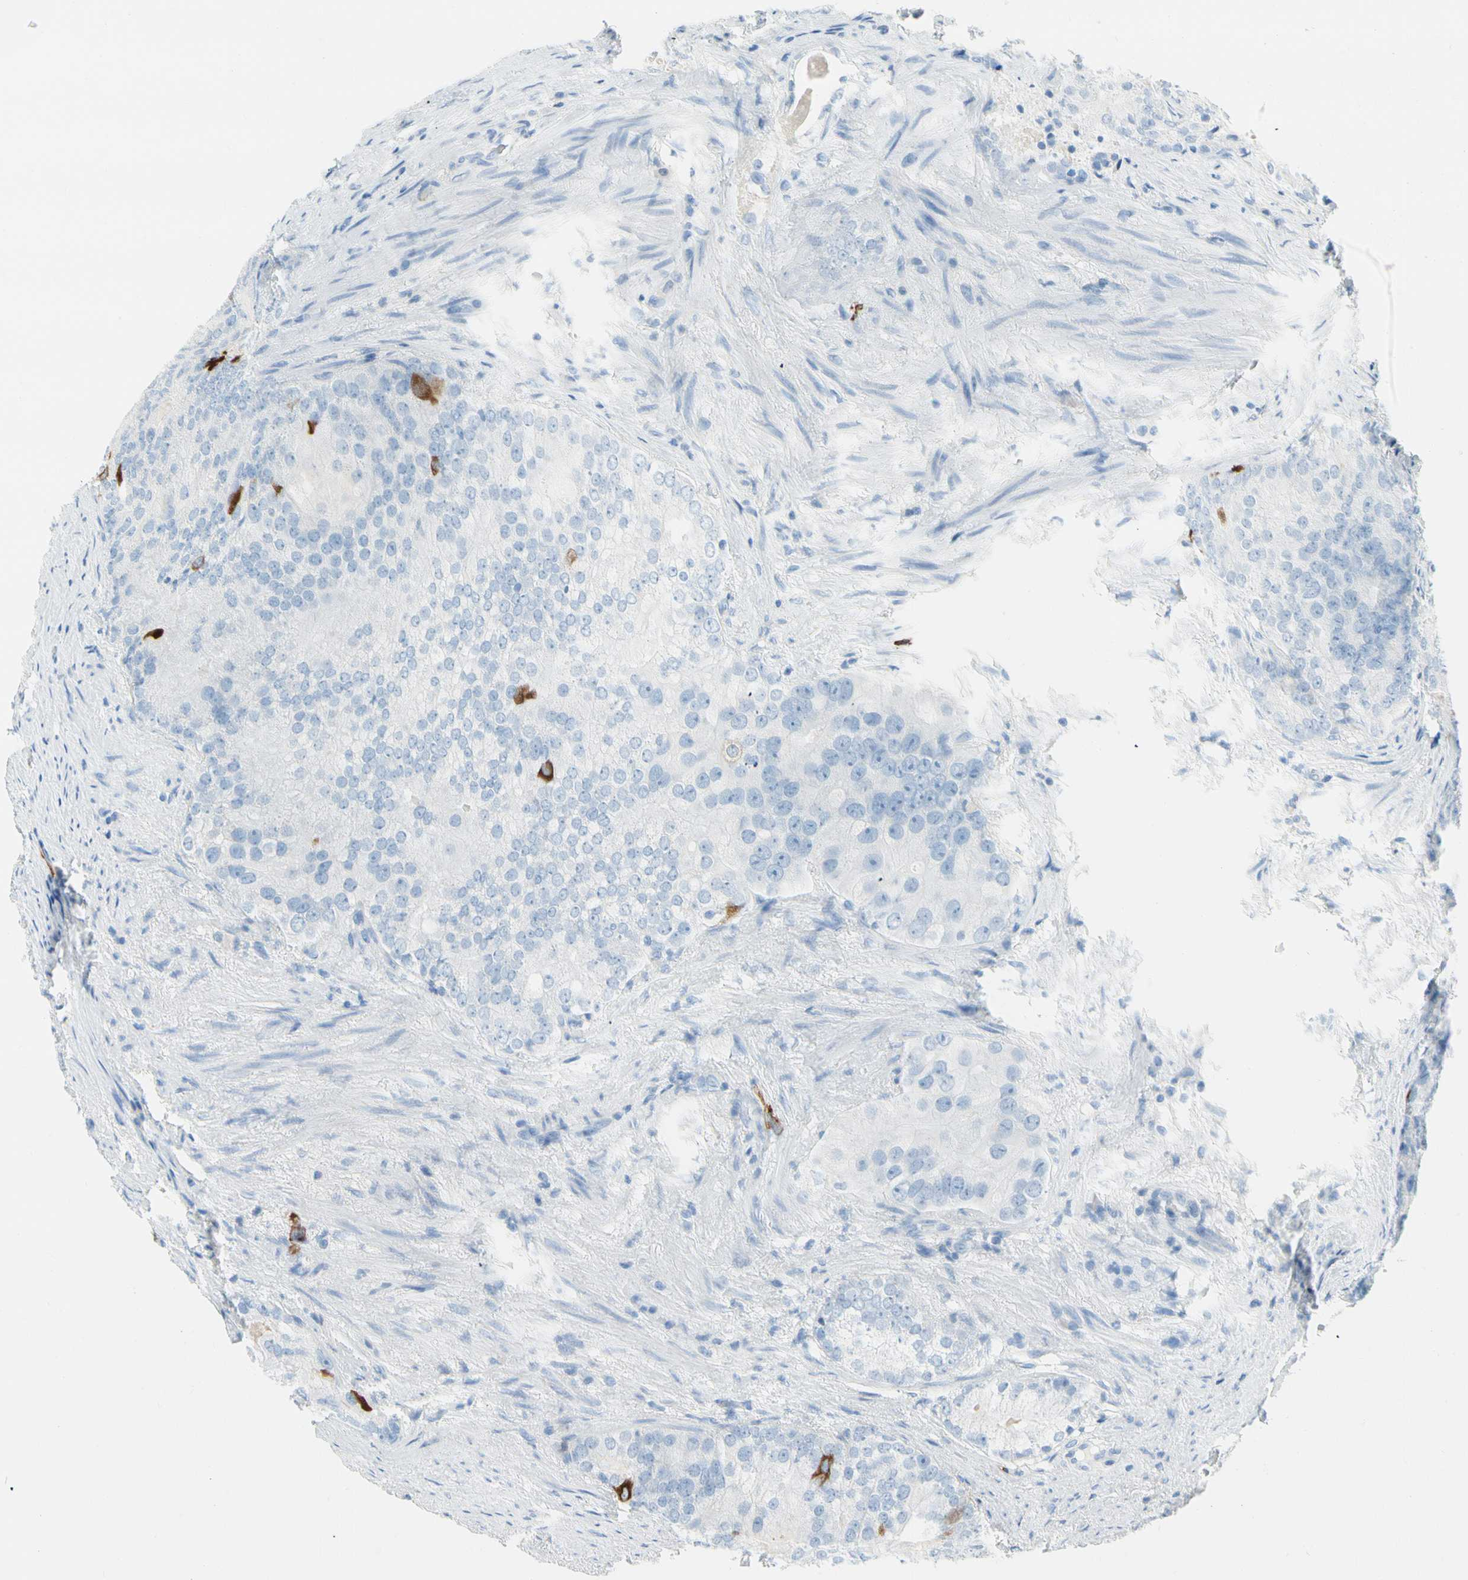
{"staining": {"intensity": "moderate", "quantity": "<25%", "location": "cytoplasmic/membranous"}, "tissue": "prostate cancer", "cell_type": "Tumor cells", "image_type": "cancer", "snomed": [{"axis": "morphology", "description": "Adenocarcinoma, High grade"}, {"axis": "topography", "description": "Prostate"}], "caption": "Immunohistochemistry (IHC) of human prostate cancer shows low levels of moderate cytoplasmic/membranous staining in approximately <25% of tumor cells.", "gene": "TACC3", "patient": {"sex": "male", "age": 66}}